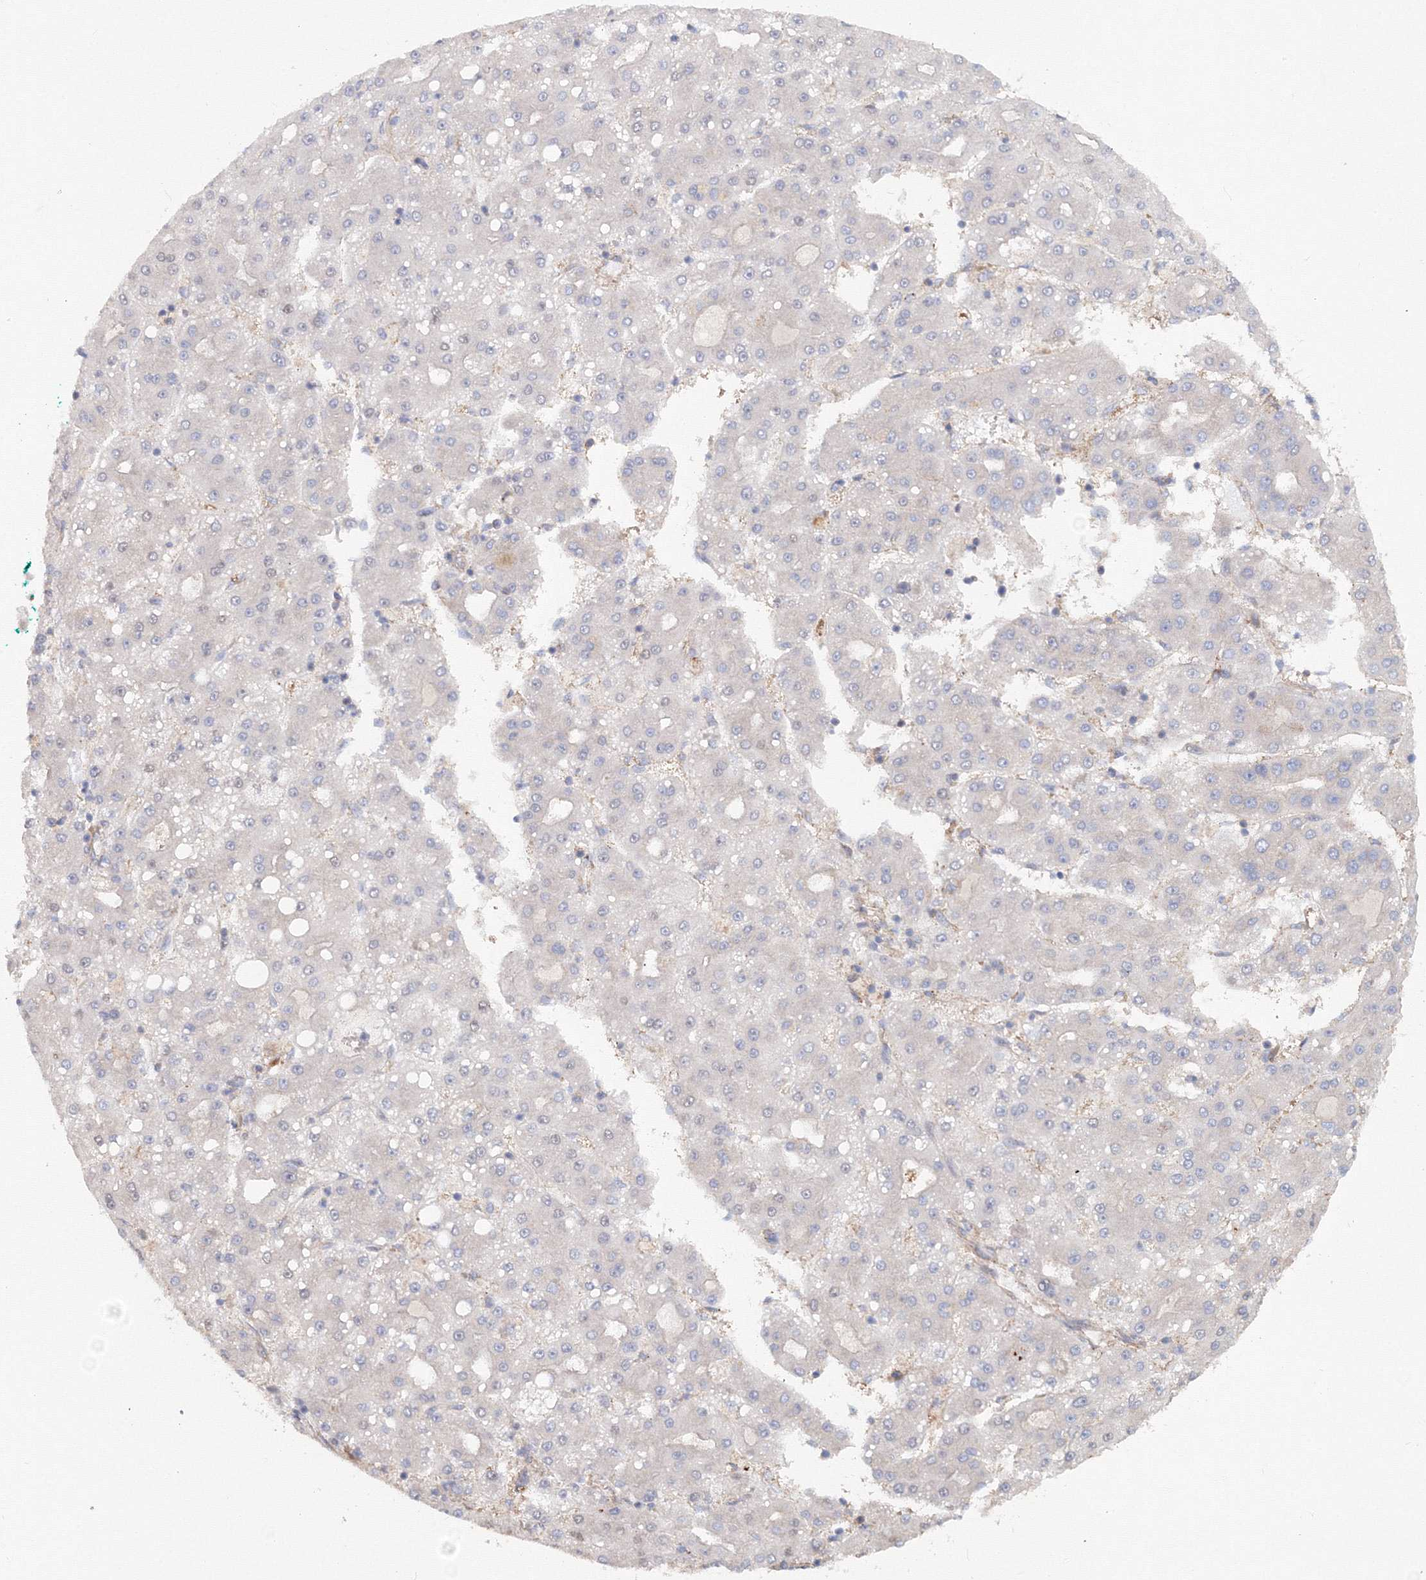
{"staining": {"intensity": "negative", "quantity": "none", "location": "none"}, "tissue": "liver cancer", "cell_type": "Tumor cells", "image_type": "cancer", "snomed": [{"axis": "morphology", "description": "Carcinoma, Hepatocellular, NOS"}, {"axis": "topography", "description": "Liver"}], "caption": "A photomicrograph of liver hepatocellular carcinoma stained for a protein demonstrates no brown staining in tumor cells.", "gene": "EXOC1", "patient": {"sex": "male", "age": 65}}